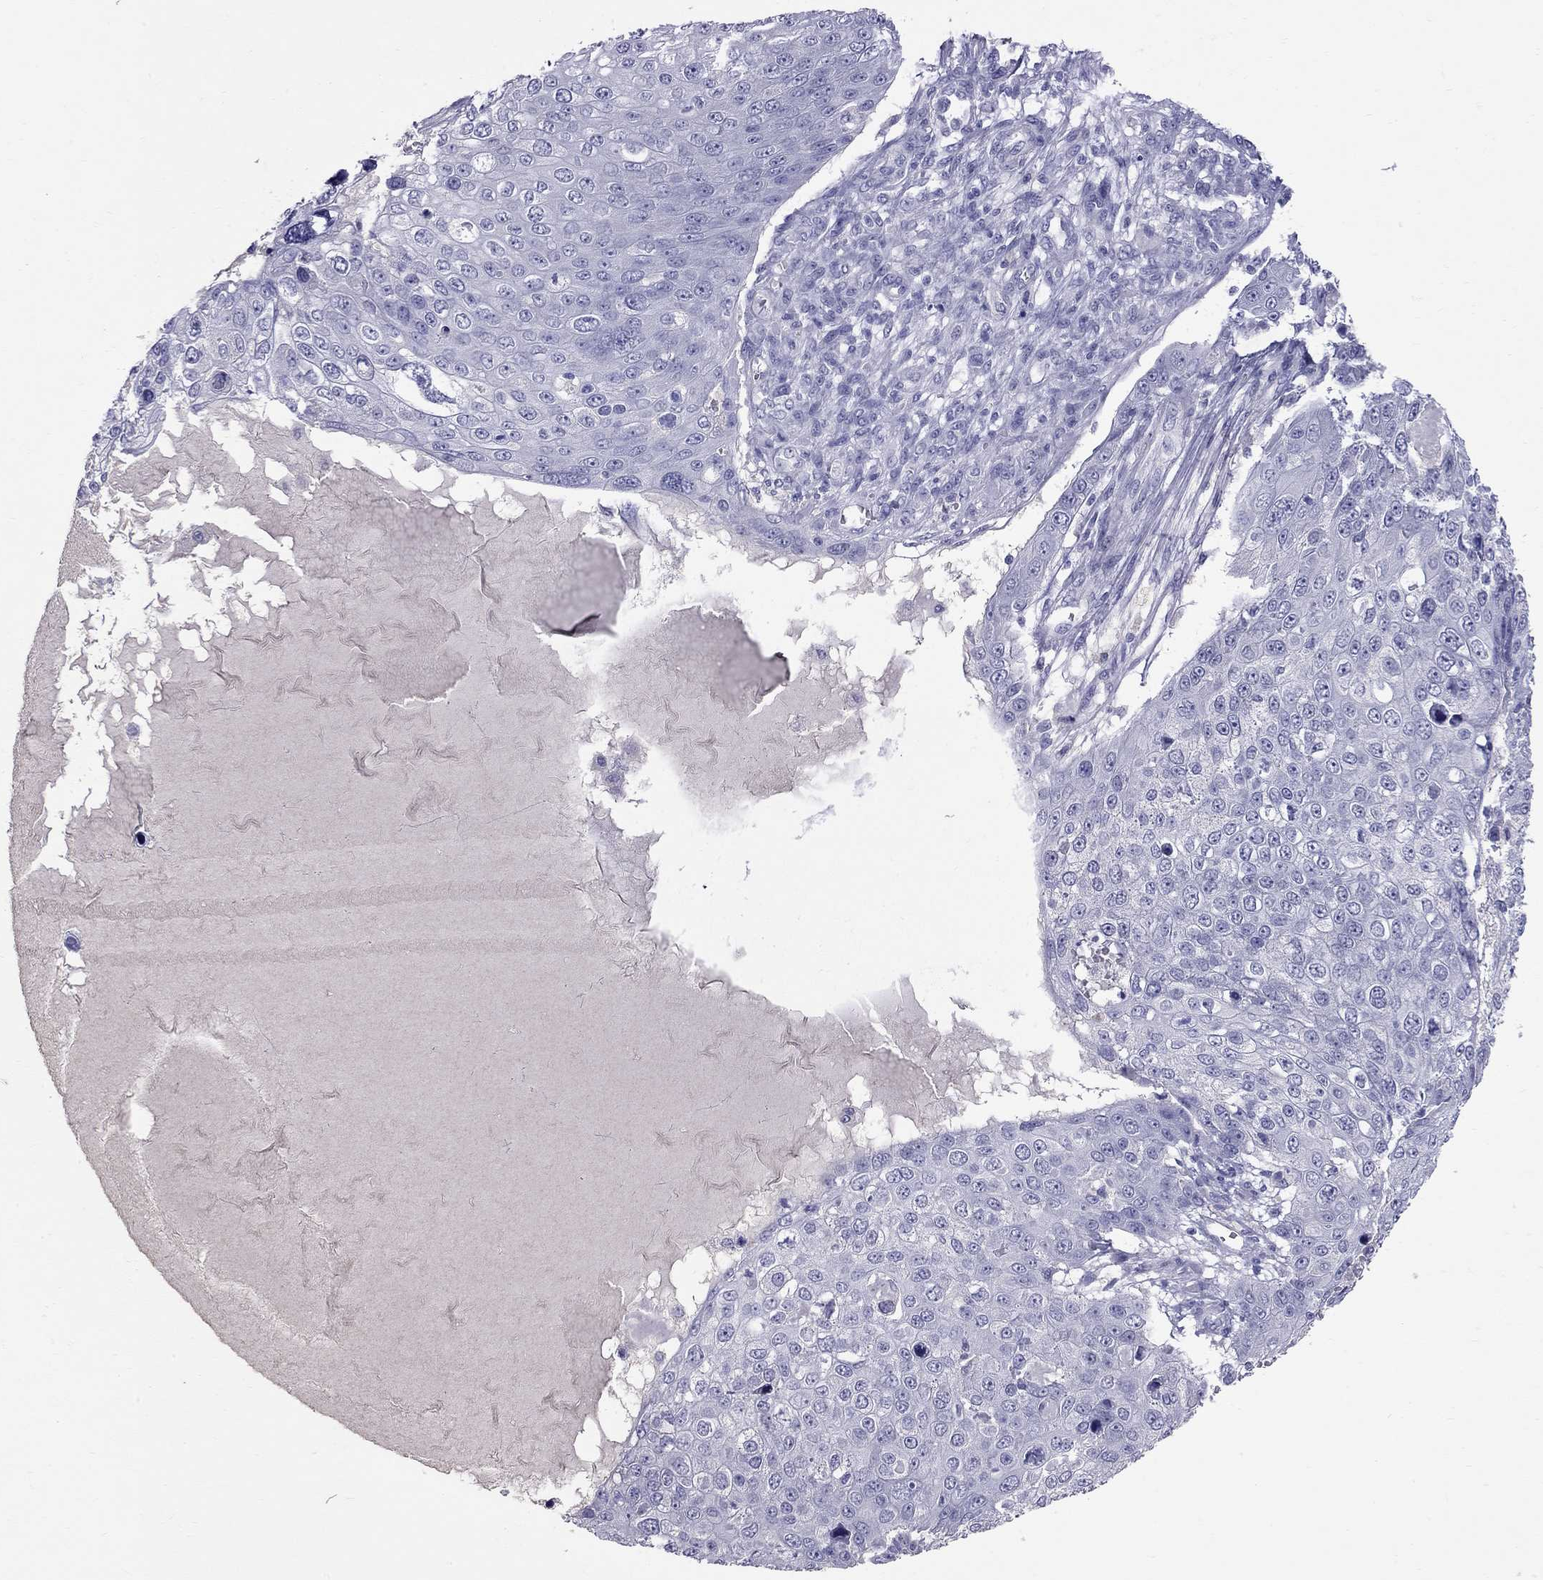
{"staining": {"intensity": "negative", "quantity": "none", "location": "none"}, "tissue": "skin cancer", "cell_type": "Tumor cells", "image_type": "cancer", "snomed": [{"axis": "morphology", "description": "Squamous cell carcinoma, NOS"}, {"axis": "topography", "description": "Skin"}], "caption": "Immunohistochemistry (IHC) image of neoplastic tissue: skin cancer (squamous cell carcinoma) stained with DAB shows no significant protein expression in tumor cells.", "gene": "CFAP91", "patient": {"sex": "male", "age": 71}}